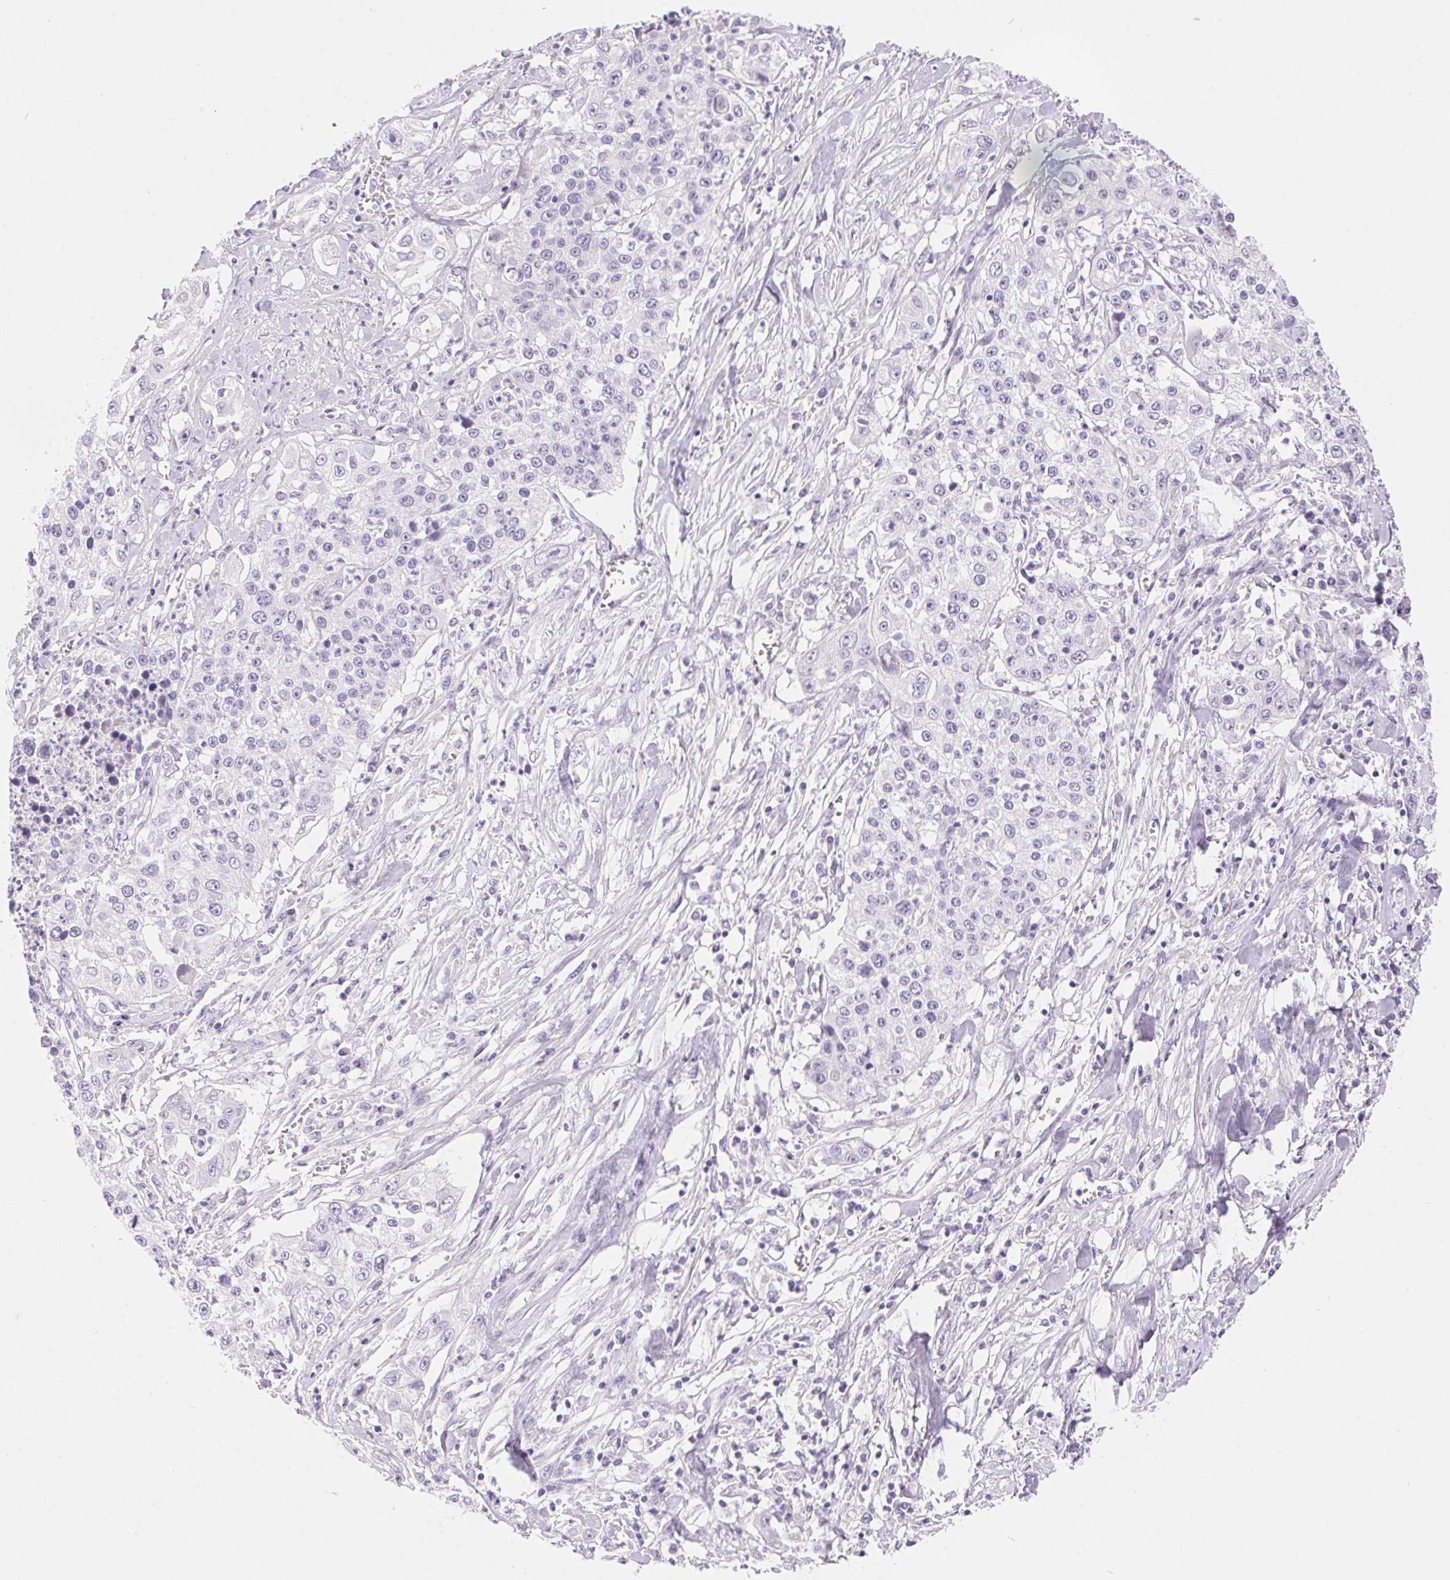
{"staining": {"intensity": "negative", "quantity": "none", "location": "none"}, "tissue": "lung cancer", "cell_type": "Tumor cells", "image_type": "cancer", "snomed": [{"axis": "morphology", "description": "Squamous cell carcinoma, NOS"}, {"axis": "morphology", "description": "Squamous cell carcinoma, metastatic, NOS"}, {"axis": "topography", "description": "Lung"}, {"axis": "topography", "description": "Pleura, NOS"}], "caption": "Lung metastatic squamous cell carcinoma was stained to show a protein in brown. There is no significant expression in tumor cells.", "gene": "CLDN16", "patient": {"sex": "male", "age": 72}}